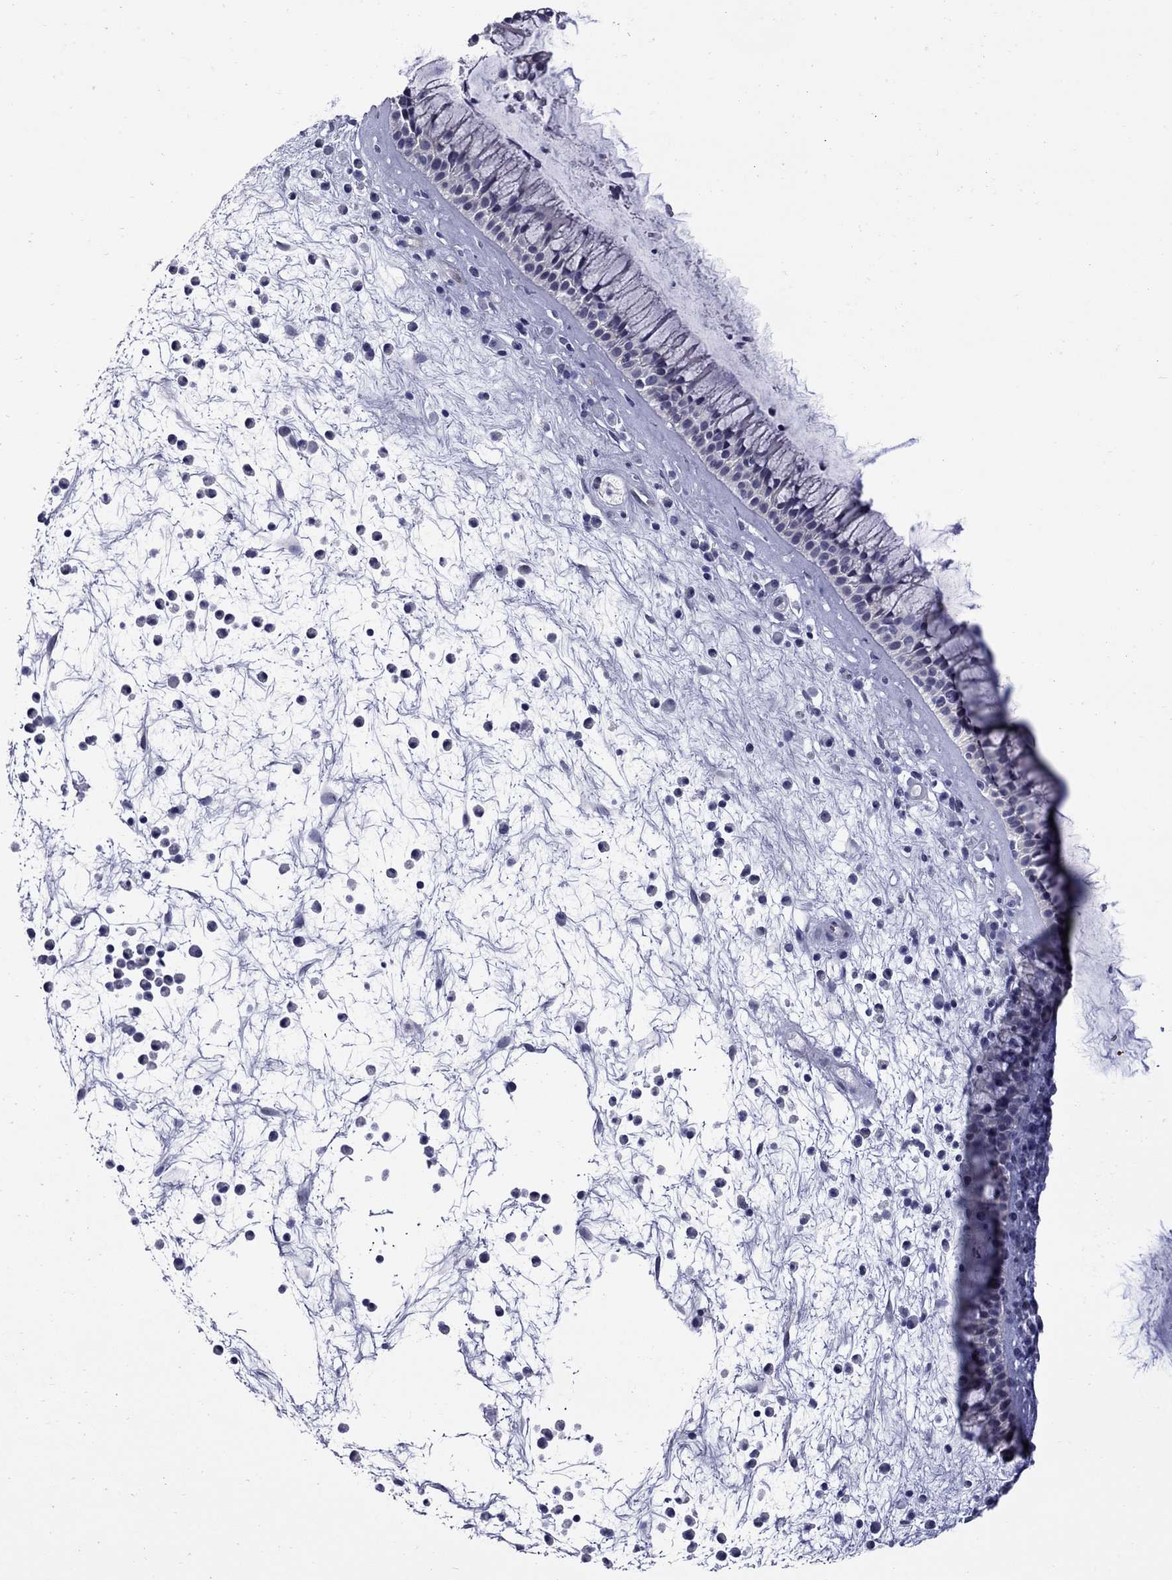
{"staining": {"intensity": "negative", "quantity": "none", "location": "none"}, "tissue": "nasopharynx", "cell_type": "Respiratory epithelial cells", "image_type": "normal", "snomed": [{"axis": "morphology", "description": "Normal tissue, NOS"}, {"axis": "topography", "description": "Nasopharynx"}], "caption": "Immunohistochemical staining of unremarkable nasopharynx shows no significant expression in respiratory epithelial cells. The staining was performed using DAB to visualize the protein expression in brown, while the nuclei were stained in blue with hematoxylin (Magnification: 20x).", "gene": "CTNNBIP1", "patient": {"sex": "male", "age": 77}}